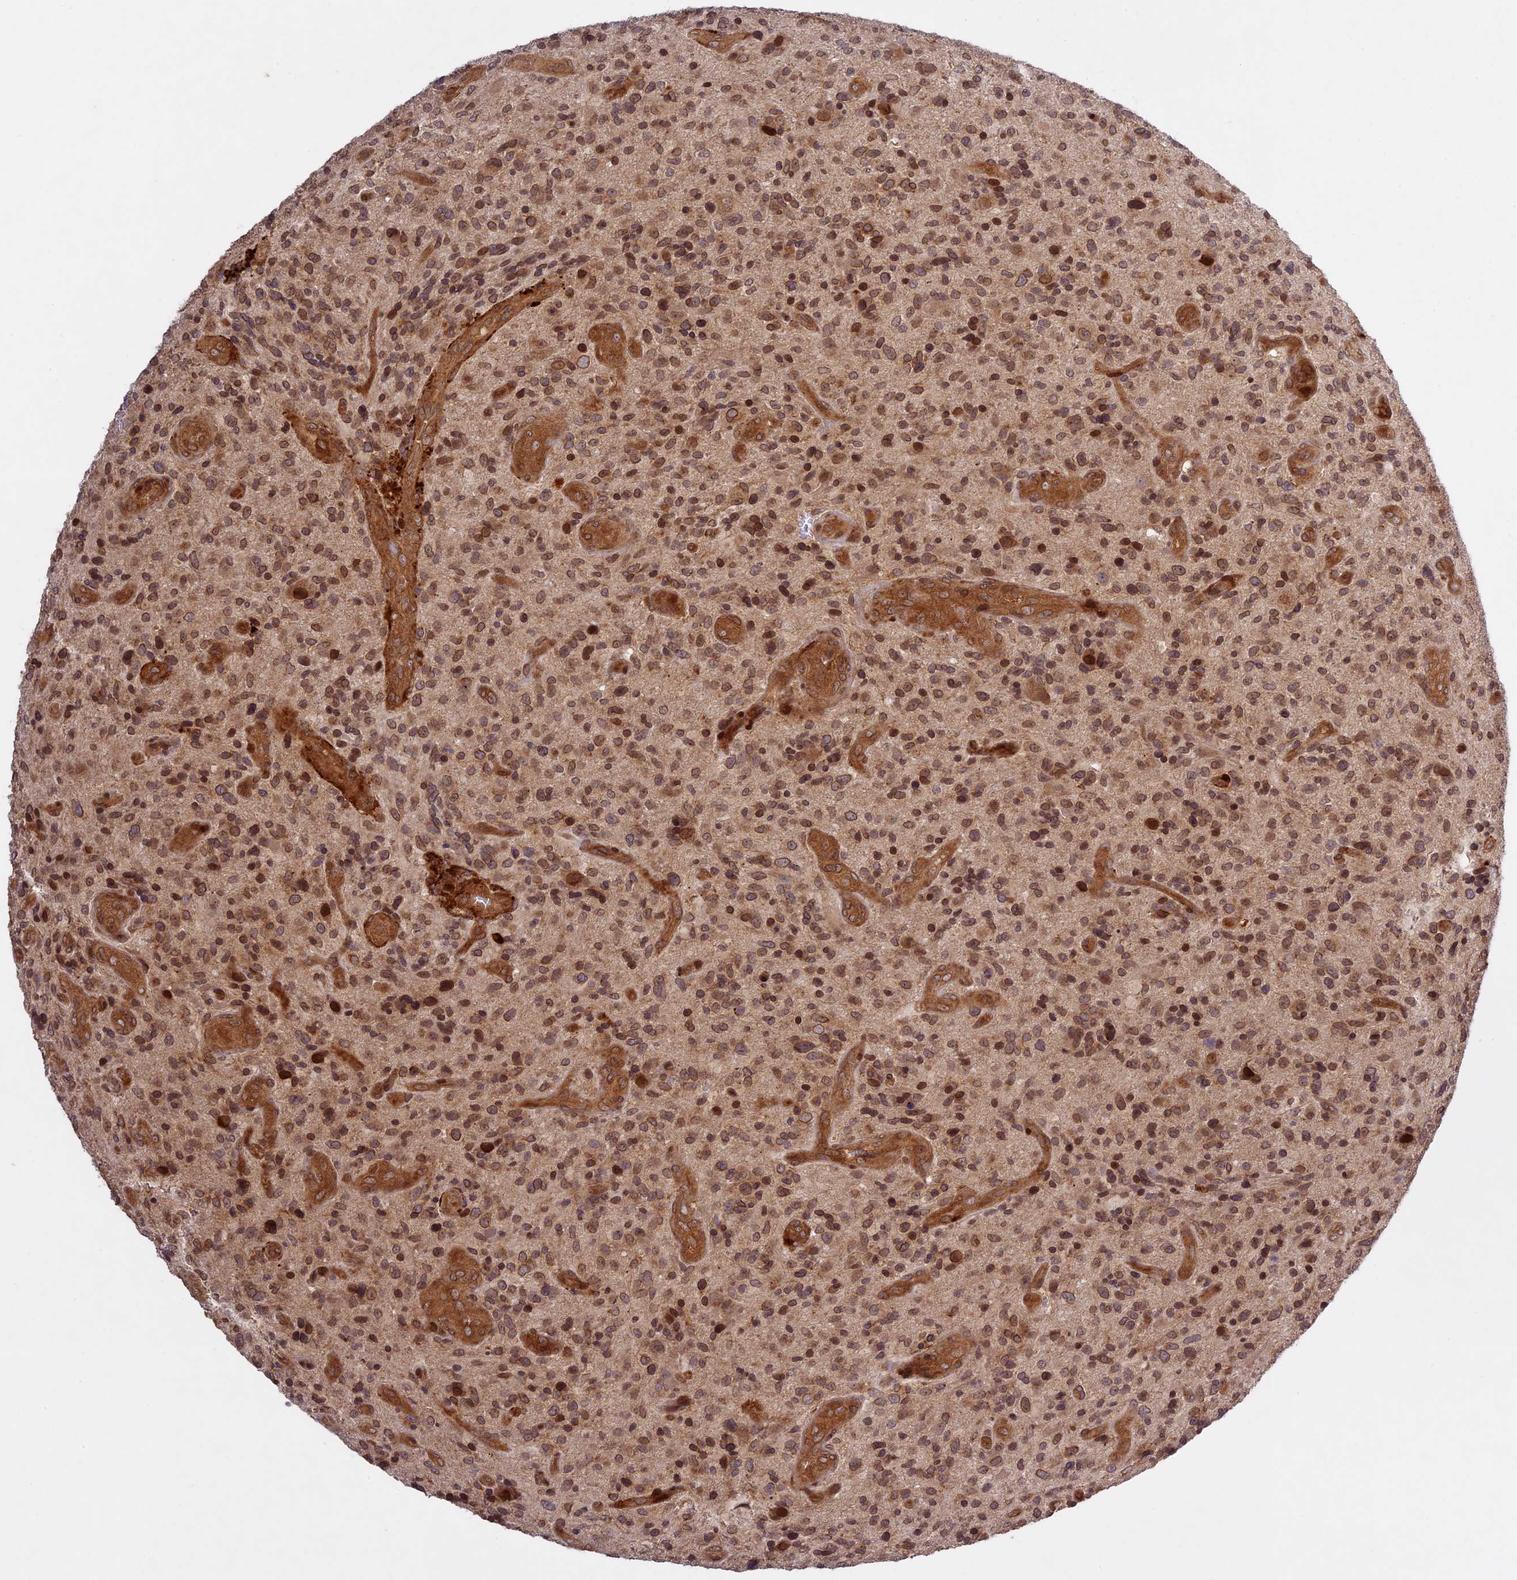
{"staining": {"intensity": "moderate", "quantity": ">75%", "location": "cytoplasmic/membranous,nuclear"}, "tissue": "glioma", "cell_type": "Tumor cells", "image_type": "cancer", "snomed": [{"axis": "morphology", "description": "Glioma, malignant, High grade"}, {"axis": "topography", "description": "Brain"}], "caption": "IHC of human malignant high-grade glioma displays medium levels of moderate cytoplasmic/membranous and nuclear expression in approximately >75% of tumor cells.", "gene": "DGKH", "patient": {"sex": "male", "age": 47}}